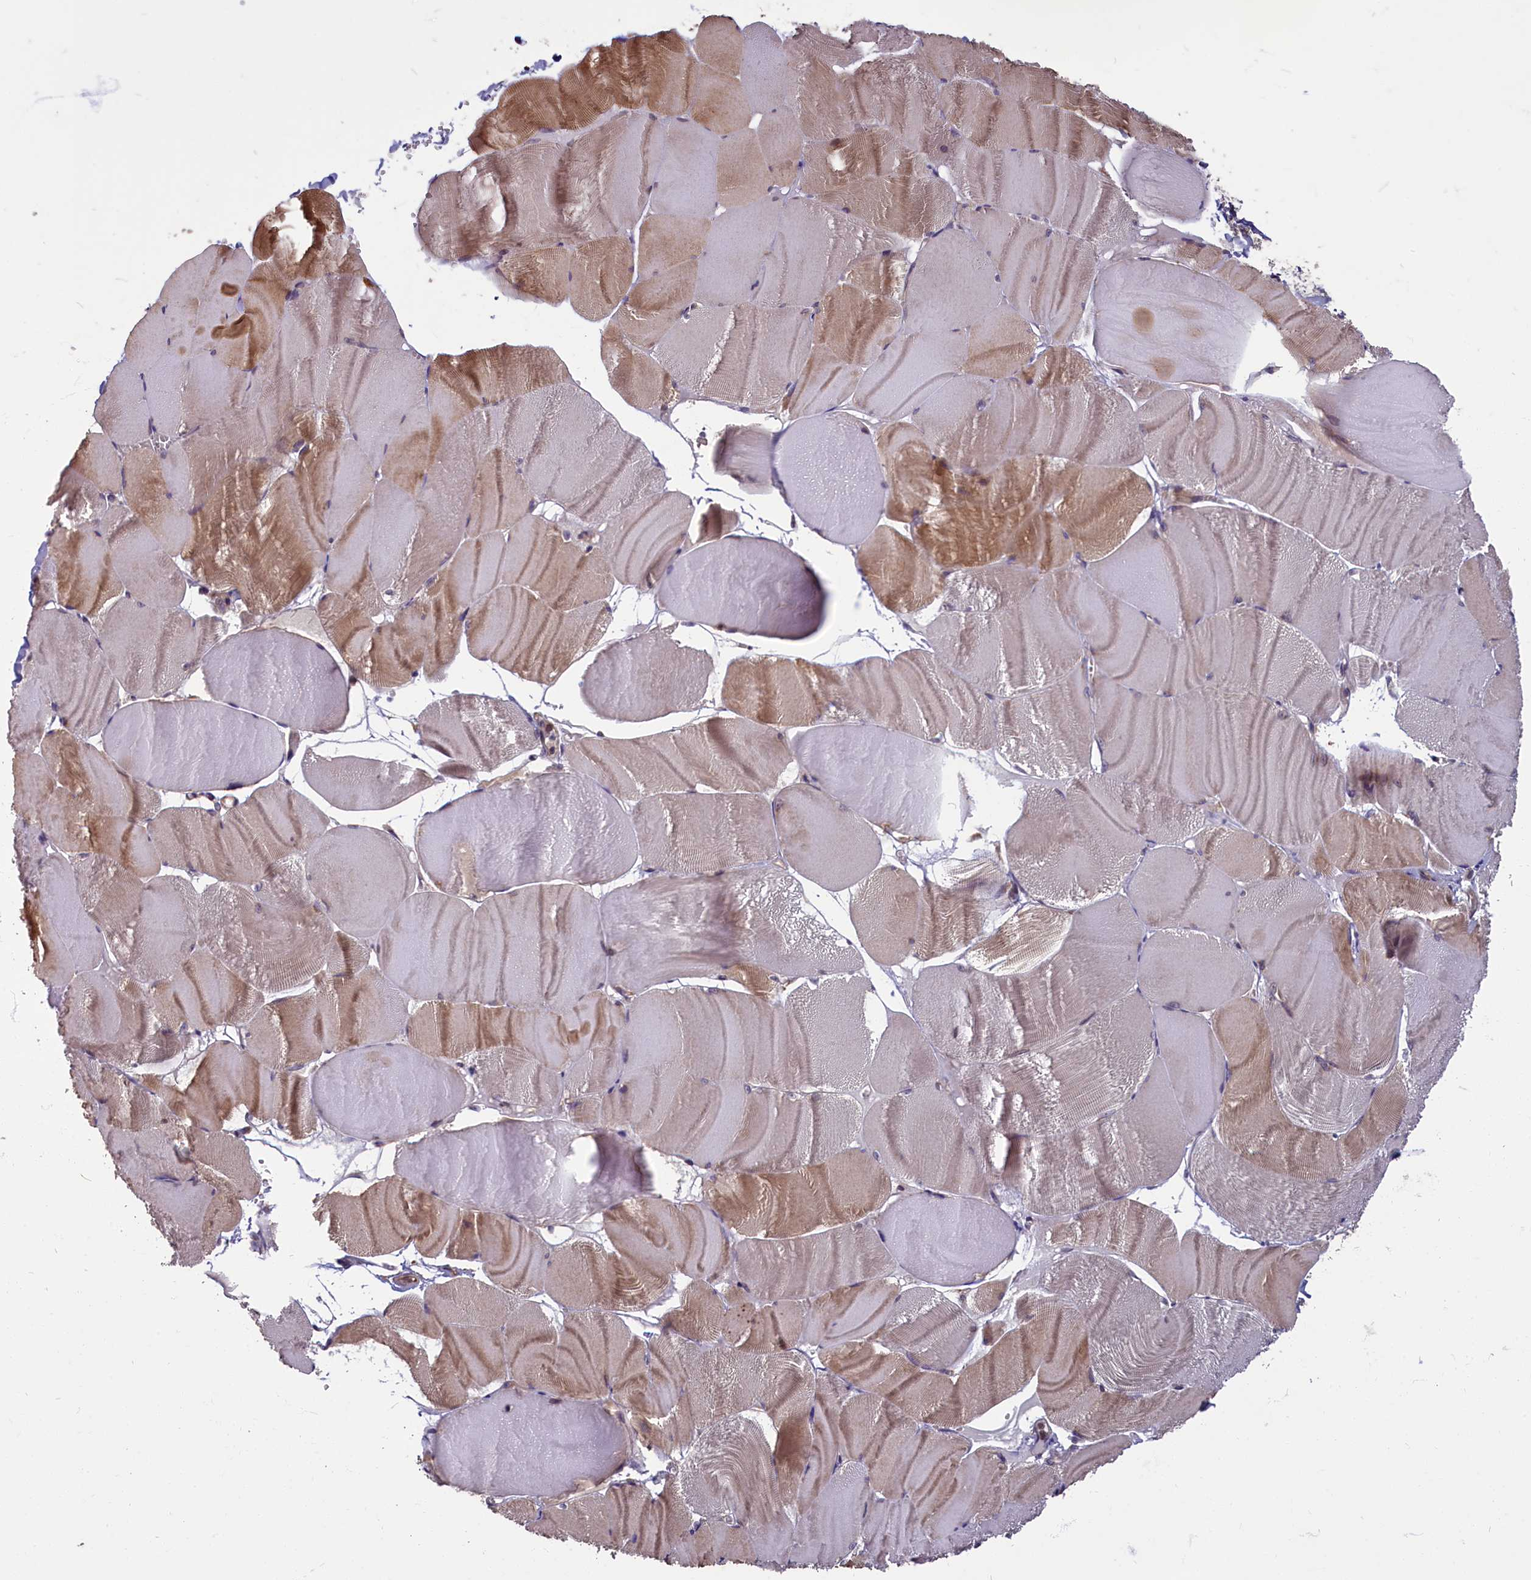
{"staining": {"intensity": "moderate", "quantity": "<25%", "location": "cytoplasmic/membranous"}, "tissue": "skeletal muscle", "cell_type": "Myocytes", "image_type": "normal", "snomed": [{"axis": "morphology", "description": "Normal tissue, NOS"}, {"axis": "morphology", "description": "Basal cell carcinoma"}, {"axis": "topography", "description": "Skeletal muscle"}], "caption": "Myocytes show low levels of moderate cytoplasmic/membranous staining in approximately <25% of cells in normal skeletal muscle. (DAB (3,3'-diaminobenzidine) IHC with brightfield microscopy, high magnification).", "gene": "ENSG00000274944", "patient": {"sex": "female", "age": 64}}